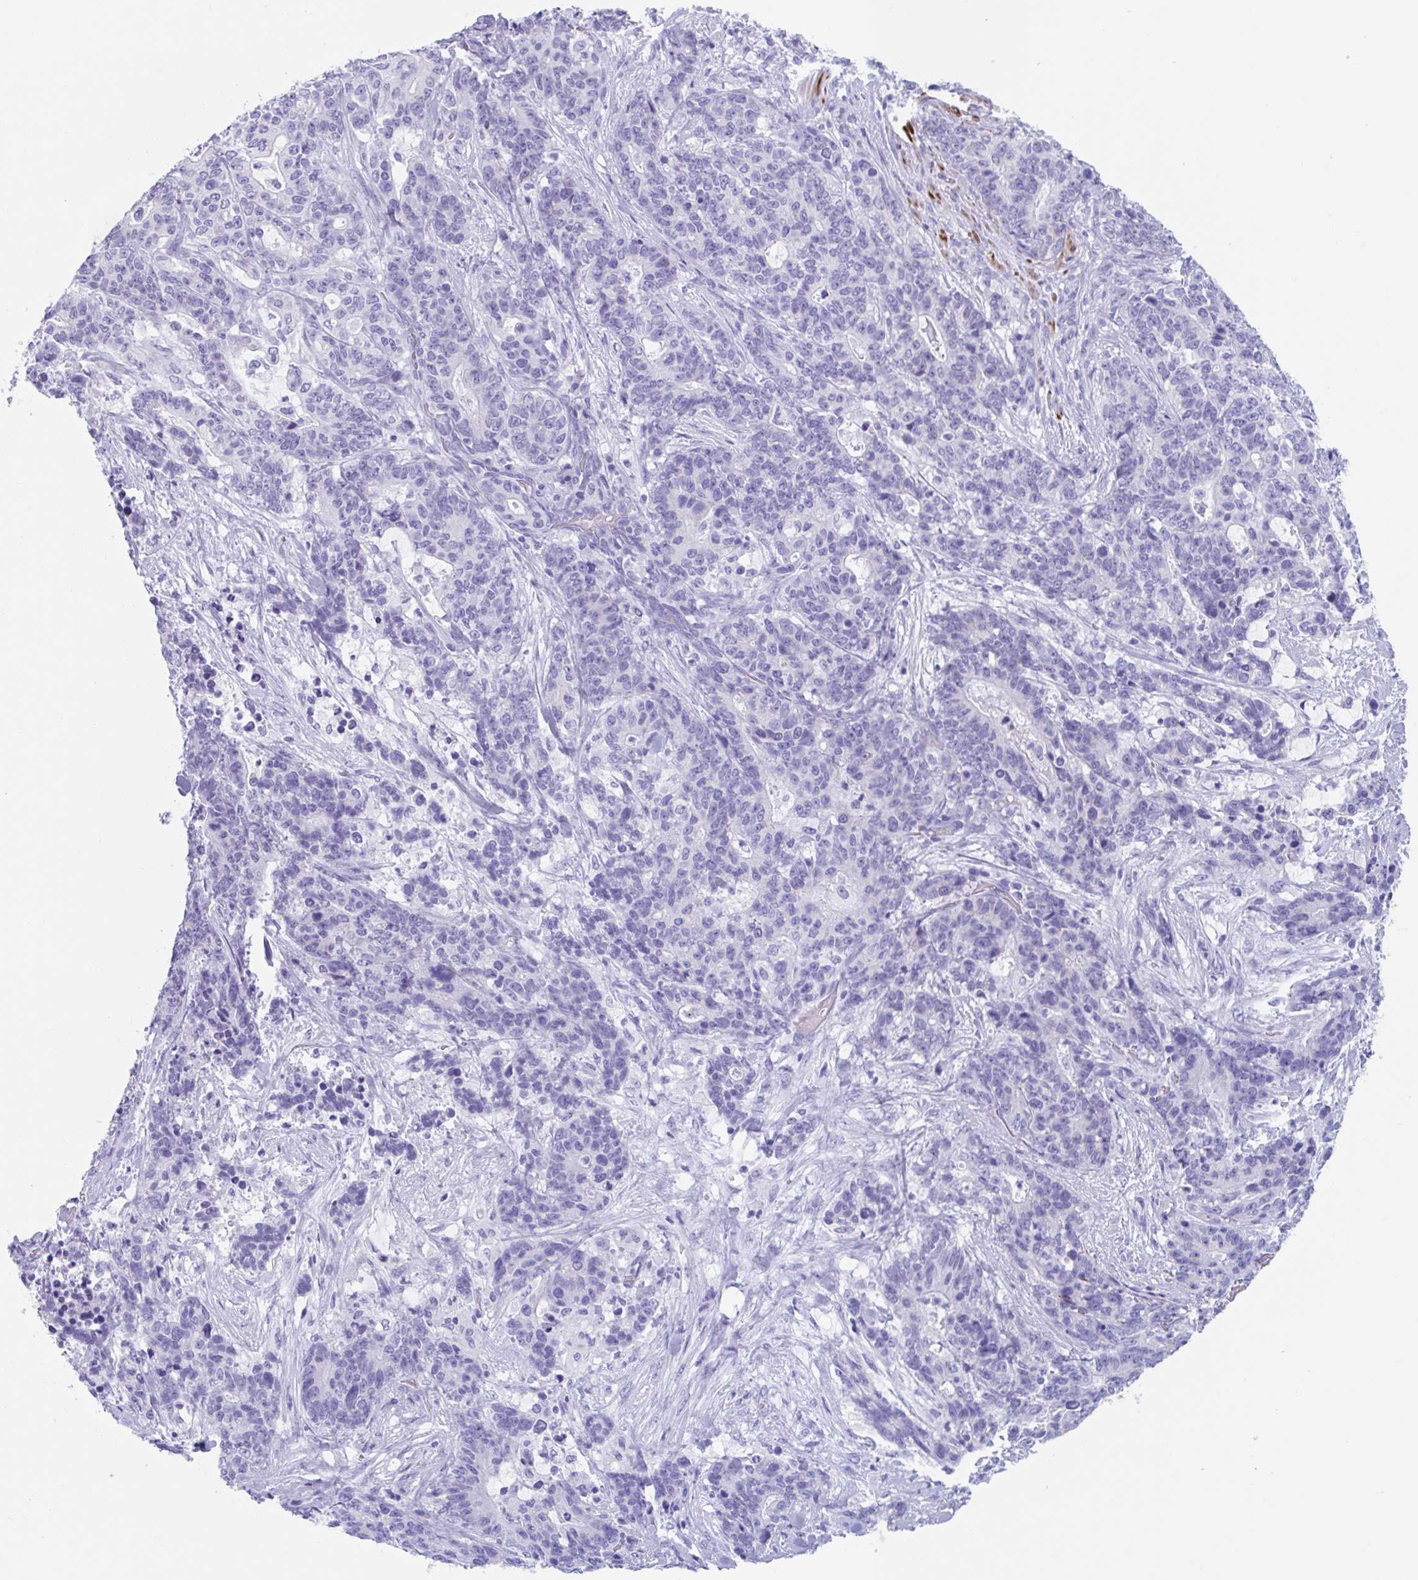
{"staining": {"intensity": "negative", "quantity": "none", "location": "none"}, "tissue": "stomach cancer", "cell_type": "Tumor cells", "image_type": "cancer", "snomed": [{"axis": "morphology", "description": "Normal tissue, NOS"}, {"axis": "morphology", "description": "Adenocarcinoma, NOS"}, {"axis": "topography", "description": "Stomach"}], "caption": "This is an immunohistochemistry micrograph of human stomach cancer (adenocarcinoma). There is no expression in tumor cells.", "gene": "CPTP", "patient": {"sex": "female", "age": 64}}